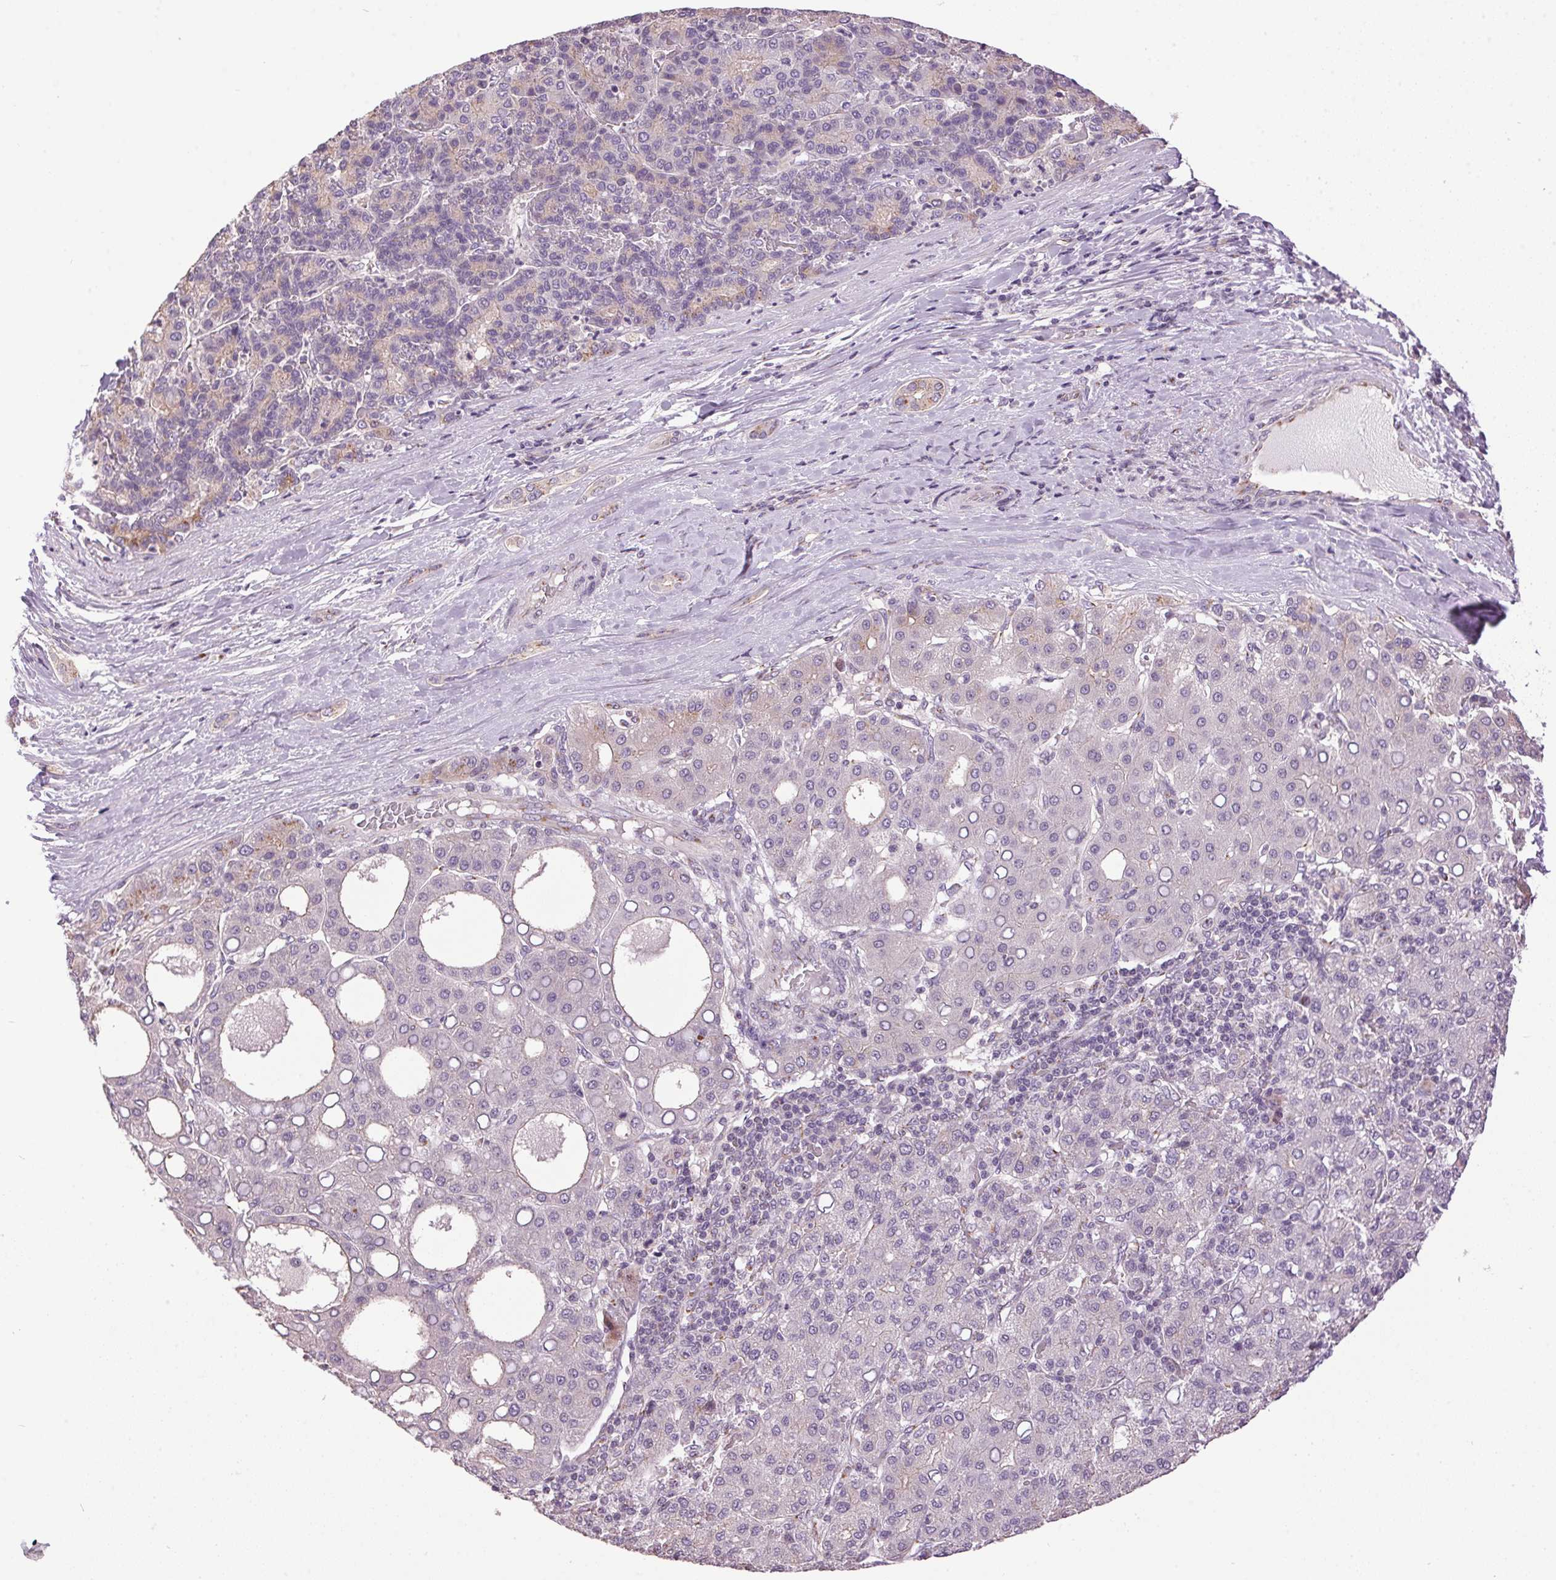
{"staining": {"intensity": "weak", "quantity": "<25%", "location": "cytoplasmic/membranous"}, "tissue": "liver cancer", "cell_type": "Tumor cells", "image_type": "cancer", "snomed": [{"axis": "morphology", "description": "Carcinoma, Hepatocellular, NOS"}, {"axis": "topography", "description": "Liver"}], "caption": "The histopathology image displays no significant positivity in tumor cells of hepatocellular carcinoma (liver).", "gene": "GOLPH3", "patient": {"sex": "male", "age": 65}}